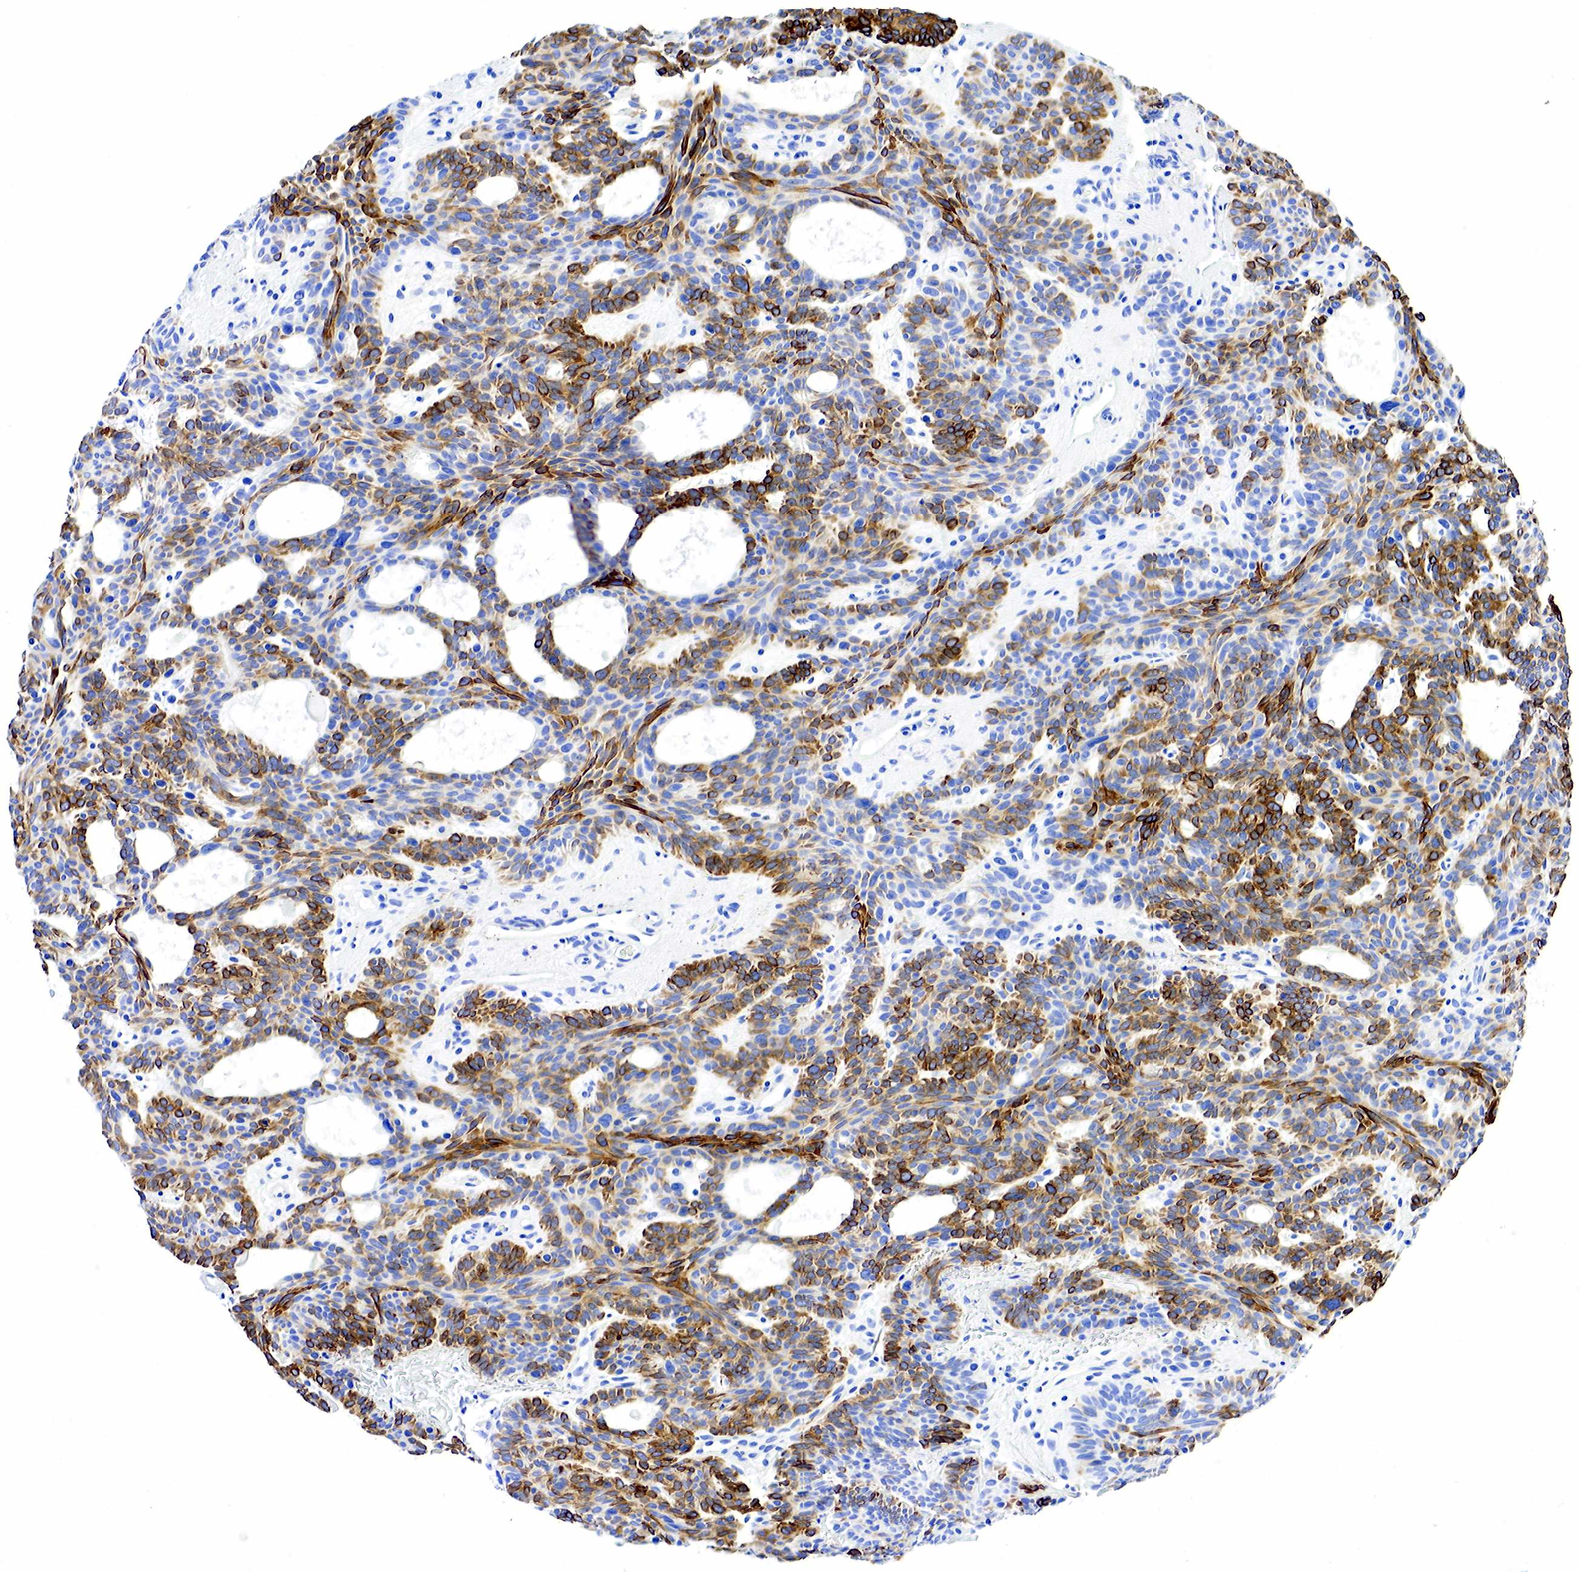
{"staining": {"intensity": "moderate", "quantity": ">75%", "location": "cytoplasmic/membranous"}, "tissue": "skin cancer", "cell_type": "Tumor cells", "image_type": "cancer", "snomed": [{"axis": "morphology", "description": "Basal cell carcinoma"}, {"axis": "topography", "description": "Skin"}], "caption": "A micrograph of human skin cancer stained for a protein demonstrates moderate cytoplasmic/membranous brown staining in tumor cells.", "gene": "KRT7", "patient": {"sex": "male", "age": 44}}